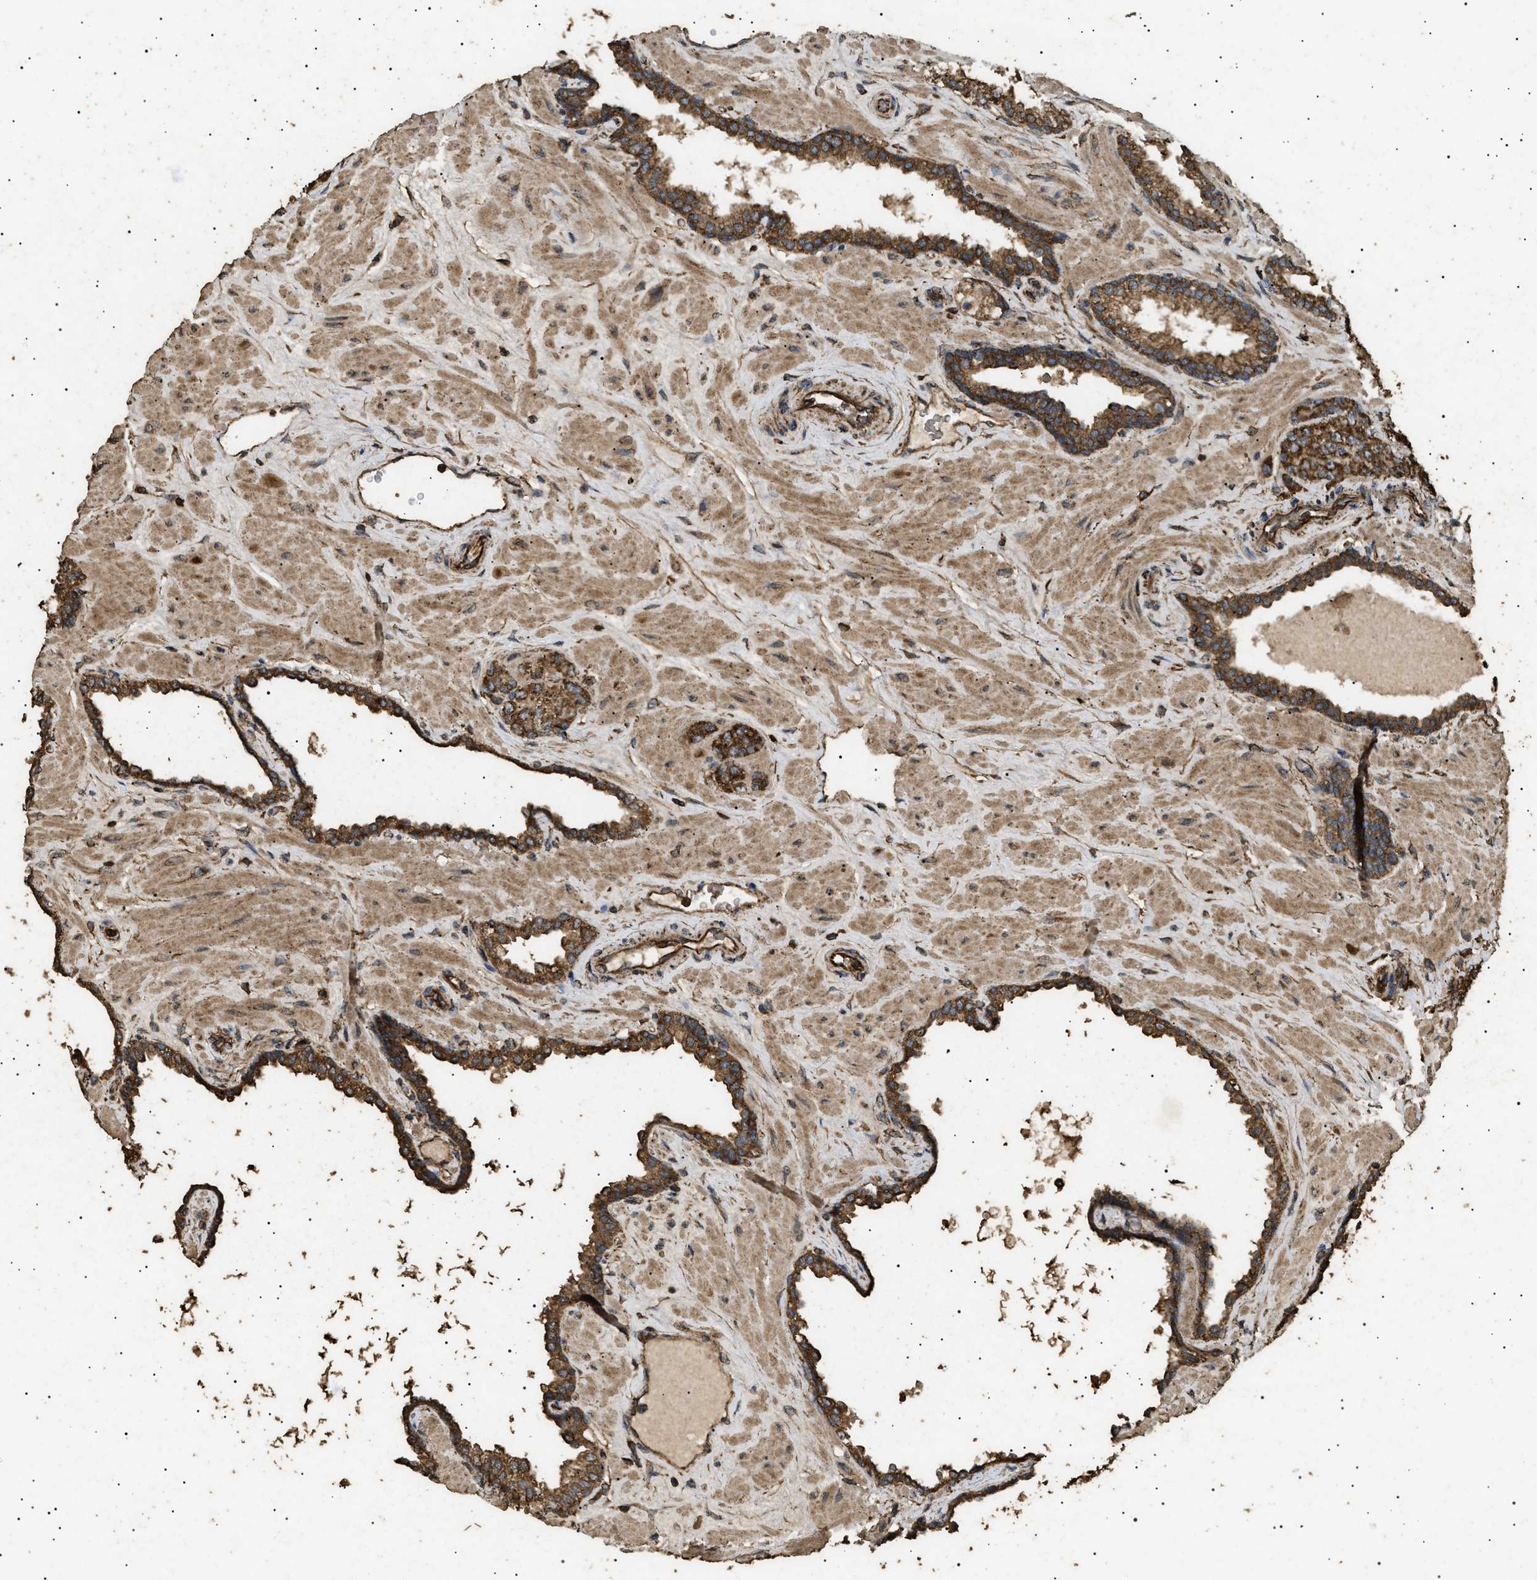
{"staining": {"intensity": "strong", "quantity": ">75%", "location": "cytoplasmic/membranous"}, "tissue": "prostate cancer", "cell_type": "Tumor cells", "image_type": "cancer", "snomed": [{"axis": "morphology", "description": "Adenocarcinoma, High grade"}, {"axis": "topography", "description": "Prostate"}], "caption": "About >75% of tumor cells in human prostate high-grade adenocarcinoma display strong cytoplasmic/membranous protein staining as visualized by brown immunohistochemical staining.", "gene": "CYRIA", "patient": {"sex": "male", "age": 64}}